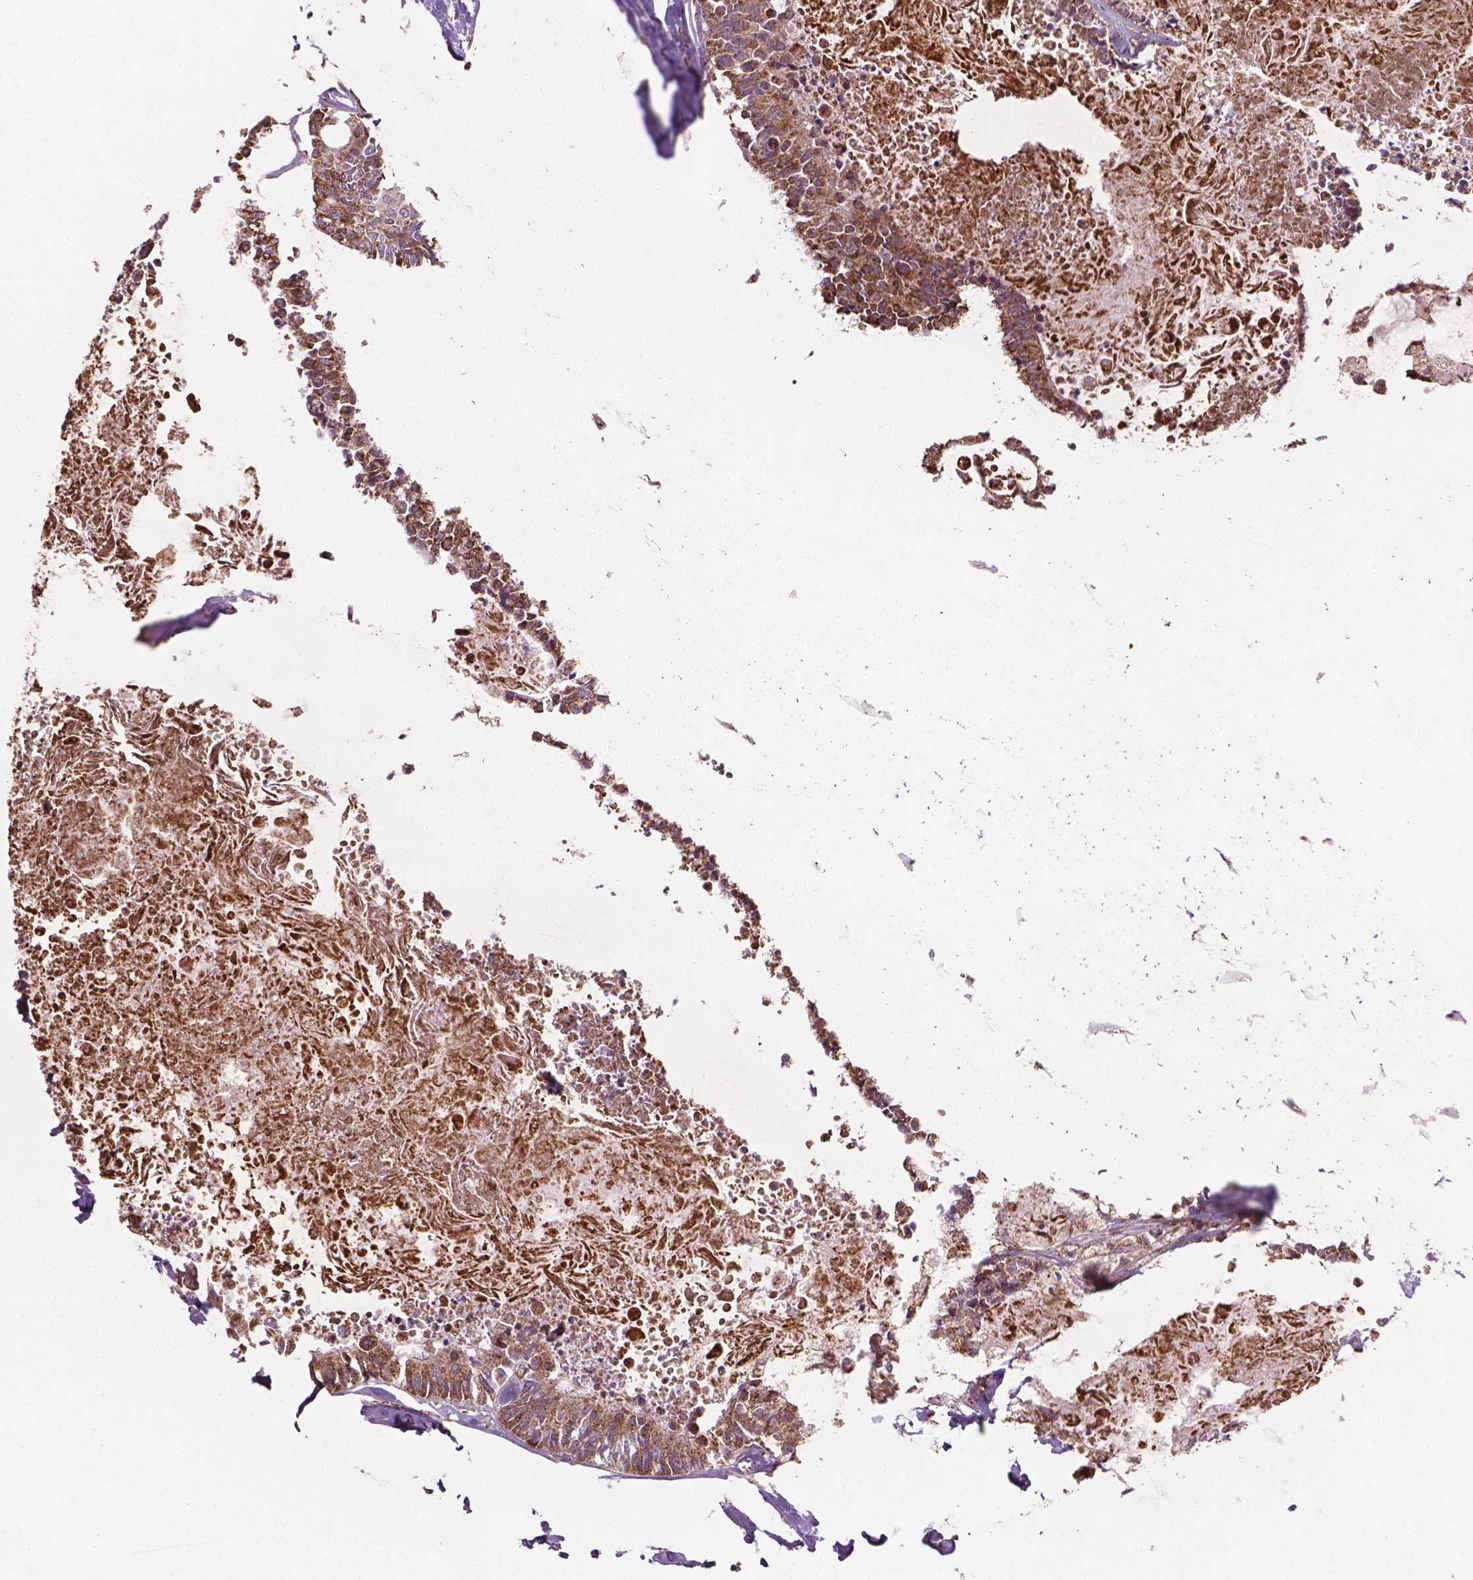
{"staining": {"intensity": "weak", "quantity": ">75%", "location": "cytoplasmic/membranous"}, "tissue": "colorectal cancer", "cell_type": "Tumor cells", "image_type": "cancer", "snomed": [{"axis": "morphology", "description": "Adenocarcinoma, NOS"}, {"axis": "topography", "description": "Colon"}, {"axis": "topography", "description": "Rectum"}], "caption": "Weak cytoplasmic/membranous expression is appreciated in about >75% of tumor cells in adenocarcinoma (colorectal).", "gene": "HS3ST3A1", "patient": {"sex": "male", "age": 57}}